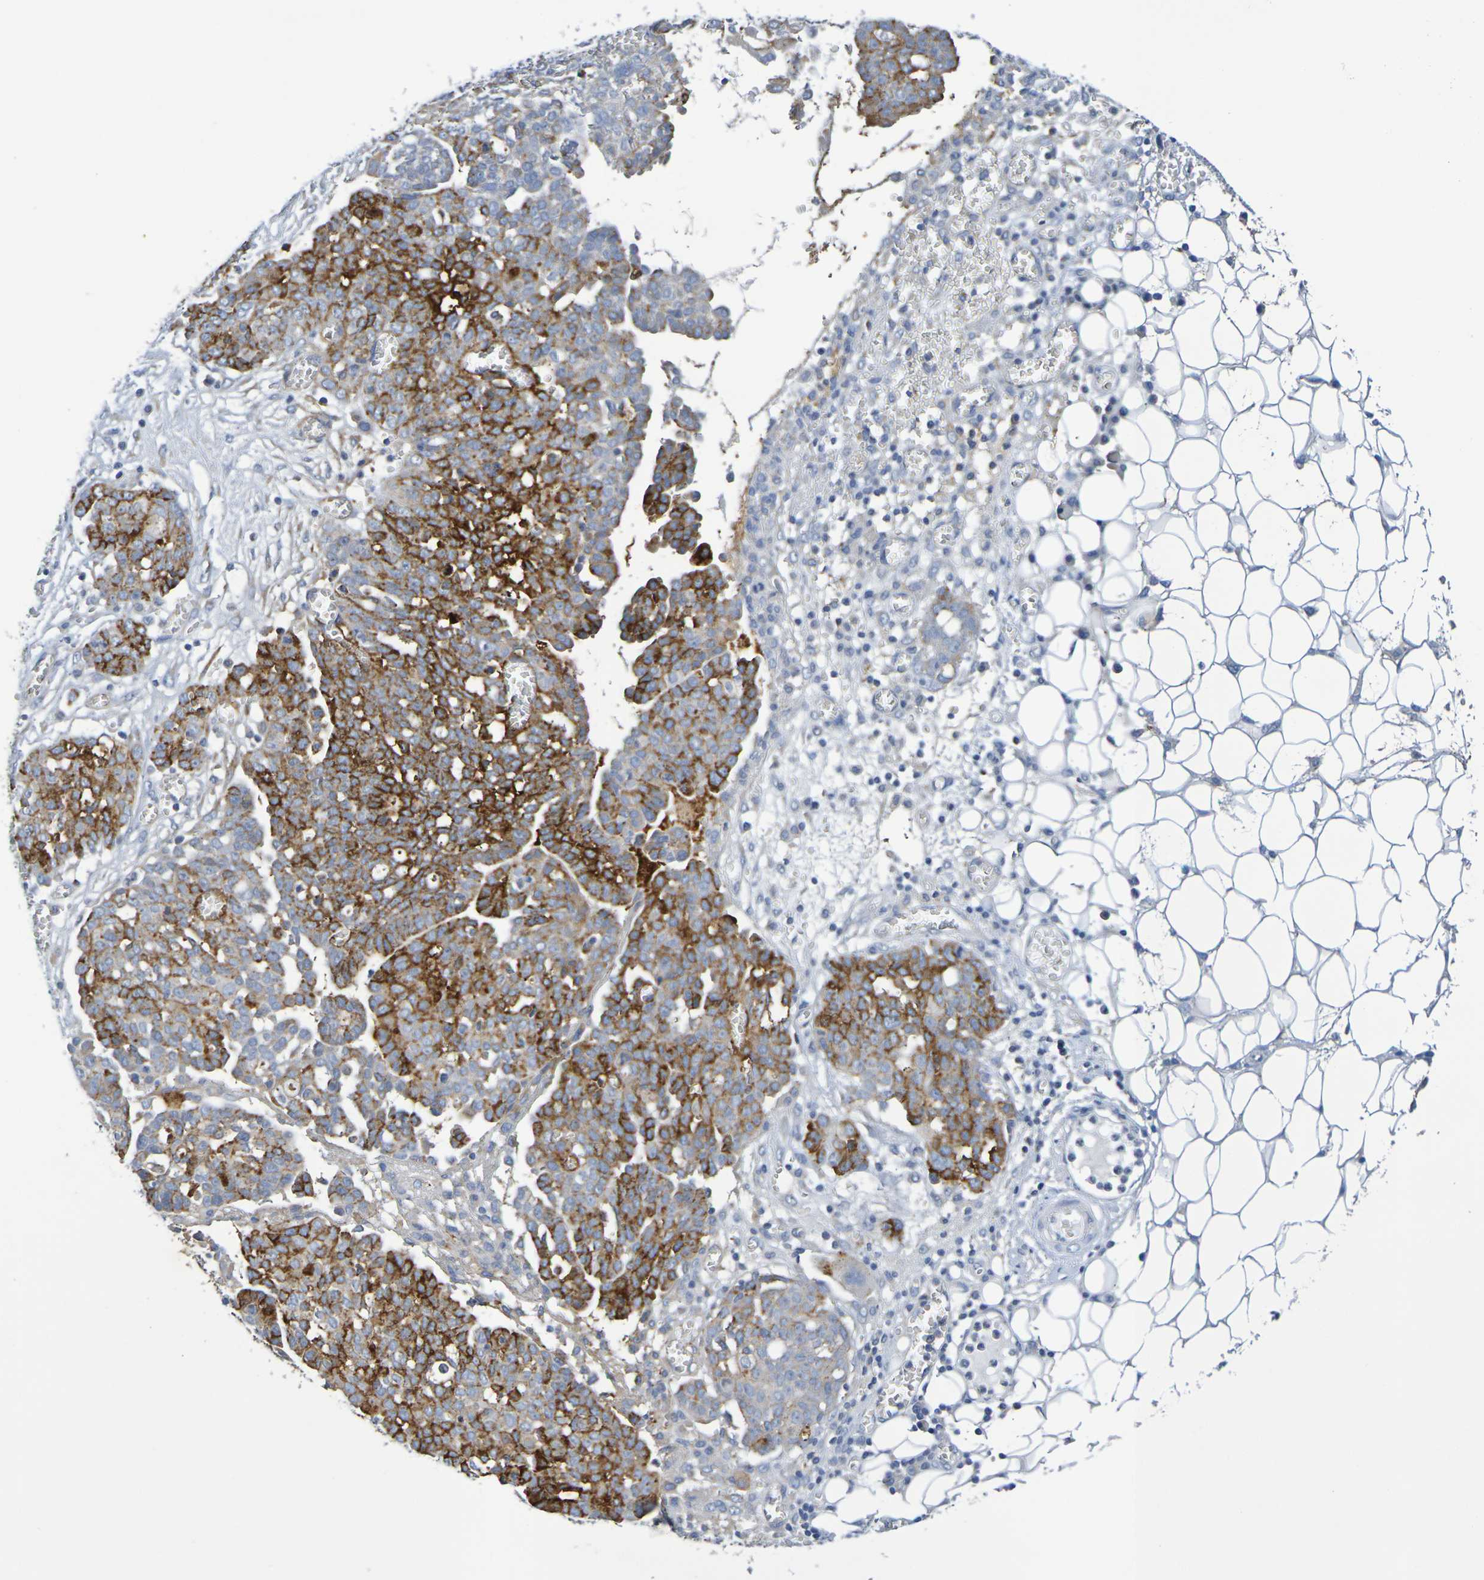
{"staining": {"intensity": "strong", "quantity": "25%-75%", "location": "cytoplasmic/membranous"}, "tissue": "ovarian cancer", "cell_type": "Tumor cells", "image_type": "cancer", "snomed": [{"axis": "morphology", "description": "Cystadenocarcinoma, serous, NOS"}, {"axis": "topography", "description": "Soft tissue"}, {"axis": "topography", "description": "Ovary"}], "caption": "Ovarian serous cystadenocarcinoma was stained to show a protein in brown. There is high levels of strong cytoplasmic/membranous expression in about 25%-75% of tumor cells.", "gene": "SDC4", "patient": {"sex": "female", "age": 57}}